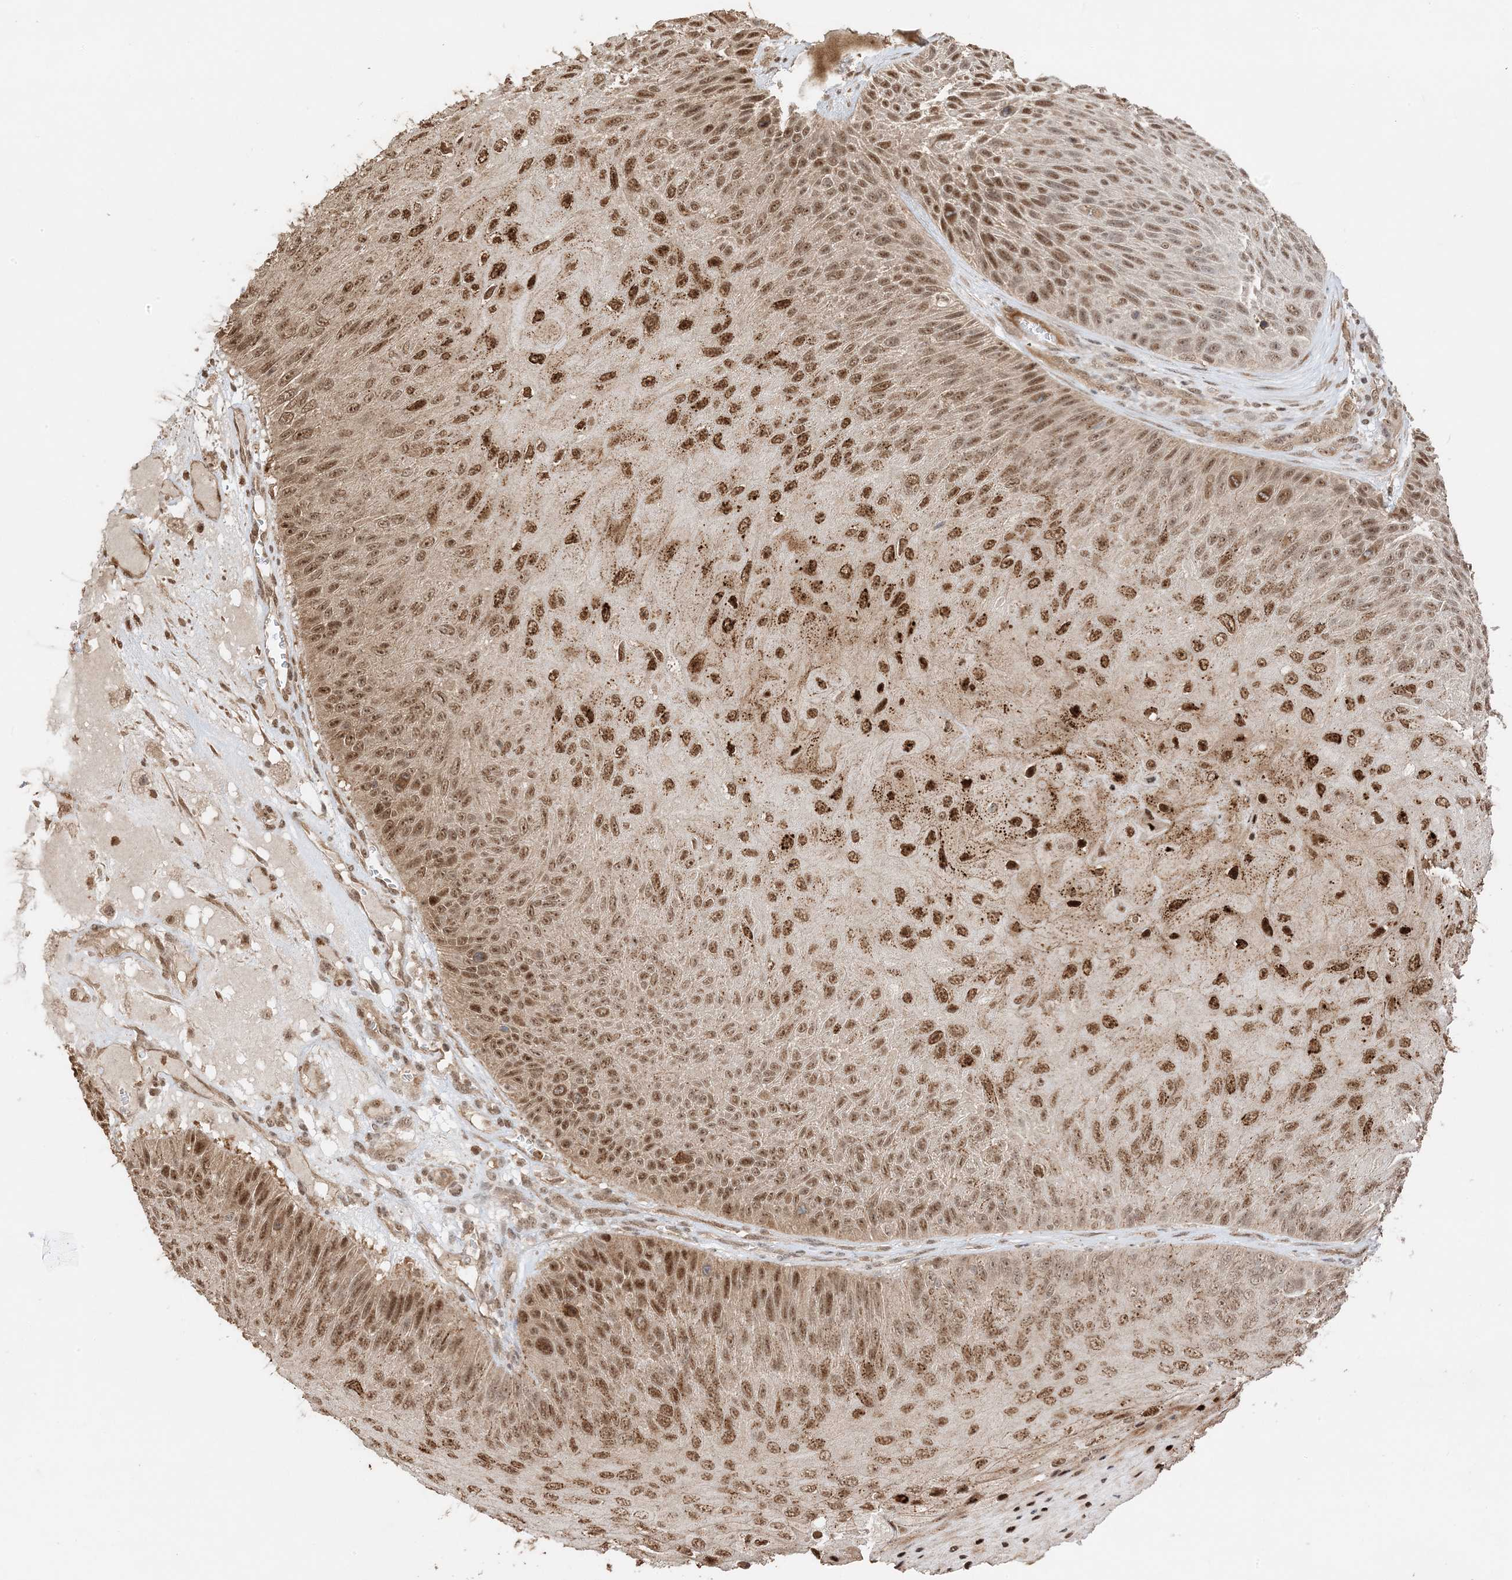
{"staining": {"intensity": "strong", "quantity": ">75%", "location": "nuclear"}, "tissue": "skin cancer", "cell_type": "Tumor cells", "image_type": "cancer", "snomed": [{"axis": "morphology", "description": "Squamous cell carcinoma, NOS"}, {"axis": "topography", "description": "Skin"}], "caption": "Human skin cancer (squamous cell carcinoma) stained for a protein (brown) displays strong nuclear positive expression in approximately >75% of tumor cells.", "gene": "ZBTB41", "patient": {"sex": "female", "age": 88}}